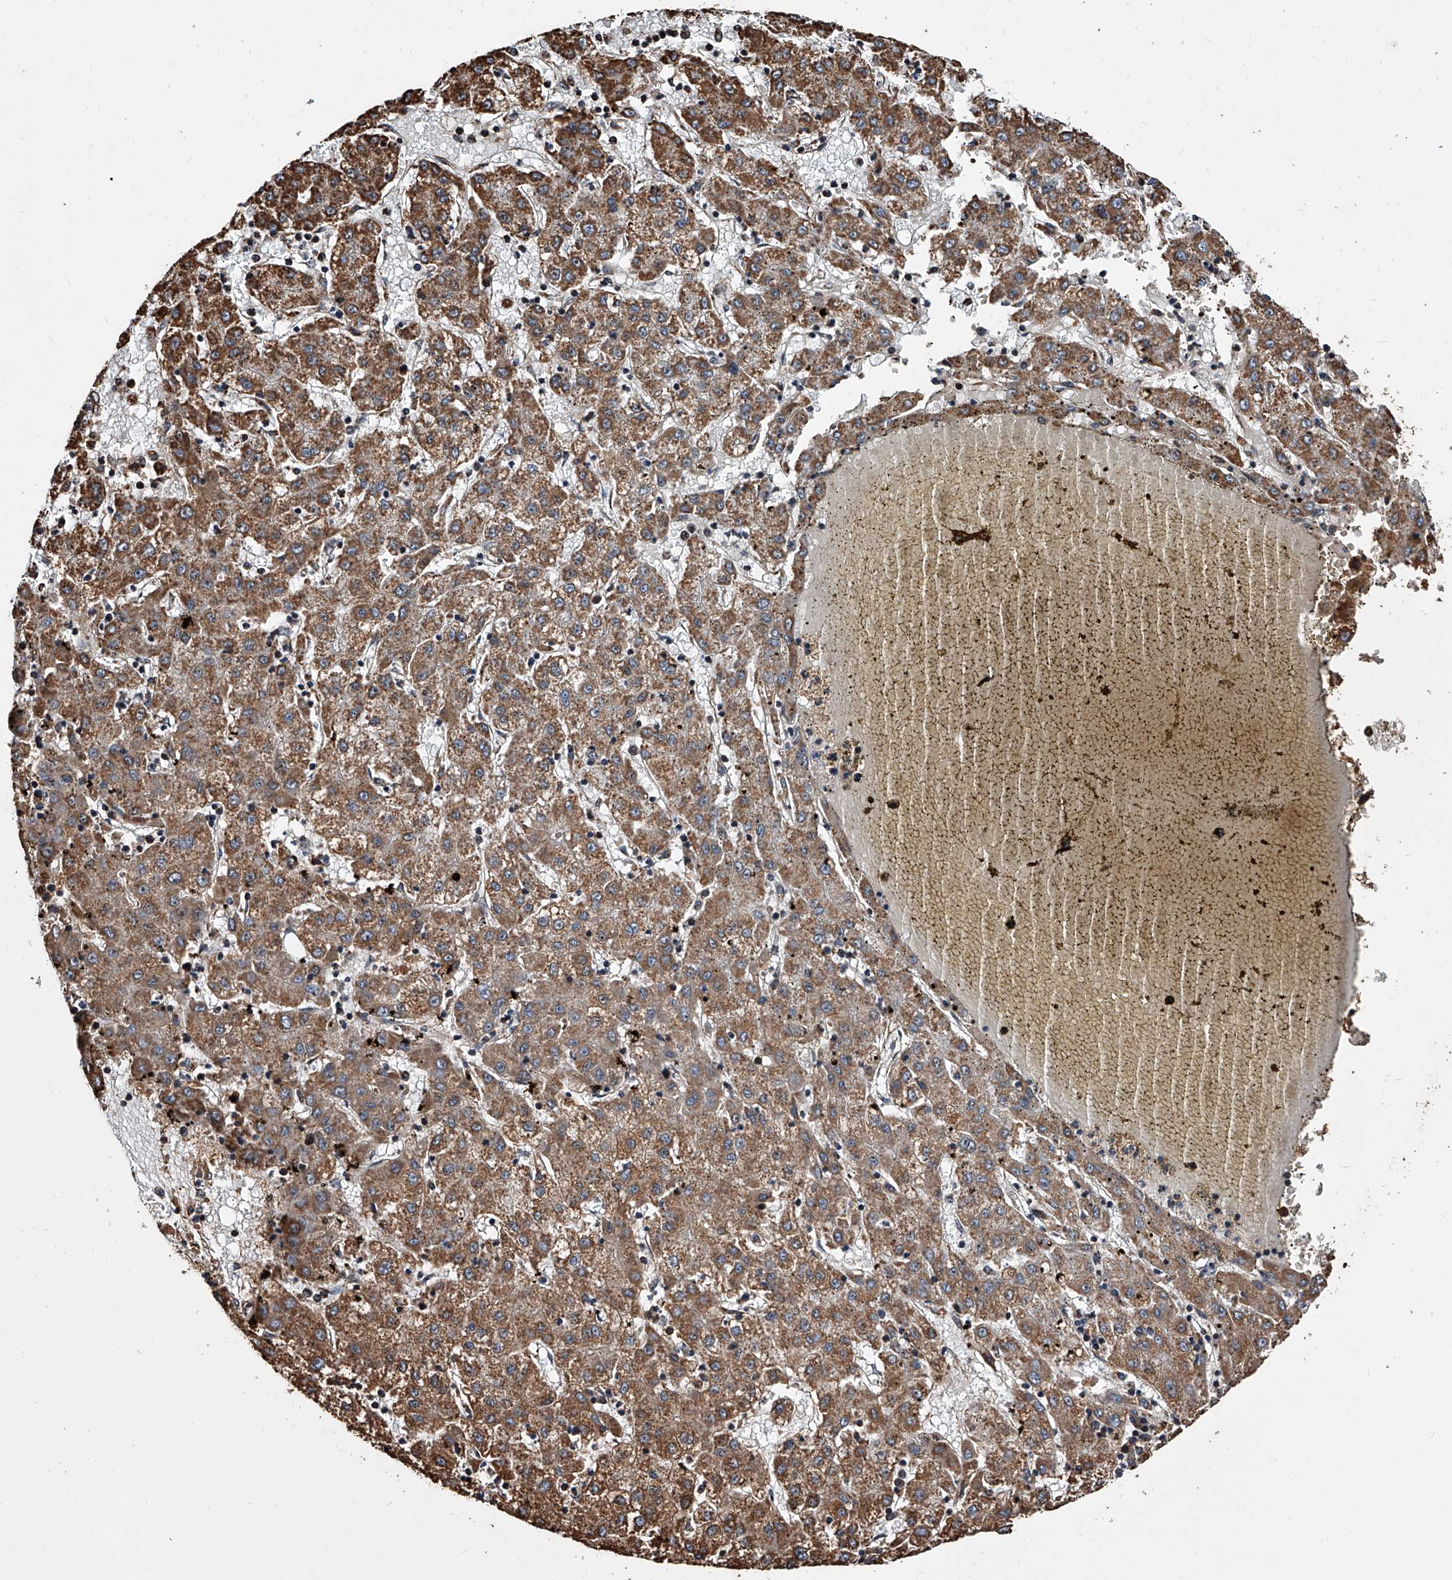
{"staining": {"intensity": "moderate", "quantity": ">75%", "location": "cytoplasmic/membranous"}, "tissue": "liver cancer", "cell_type": "Tumor cells", "image_type": "cancer", "snomed": [{"axis": "morphology", "description": "Carcinoma, Hepatocellular, NOS"}, {"axis": "topography", "description": "Liver"}], "caption": "DAB immunohistochemical staining of liver cancer (hepatocellular carcinoma) demonstrates moderate cytoplasmic/membranous protein expression in about >75% of tumor cells.", "gene": "SMPDL3A", "patient": {"sex": "male", "age": 72}}